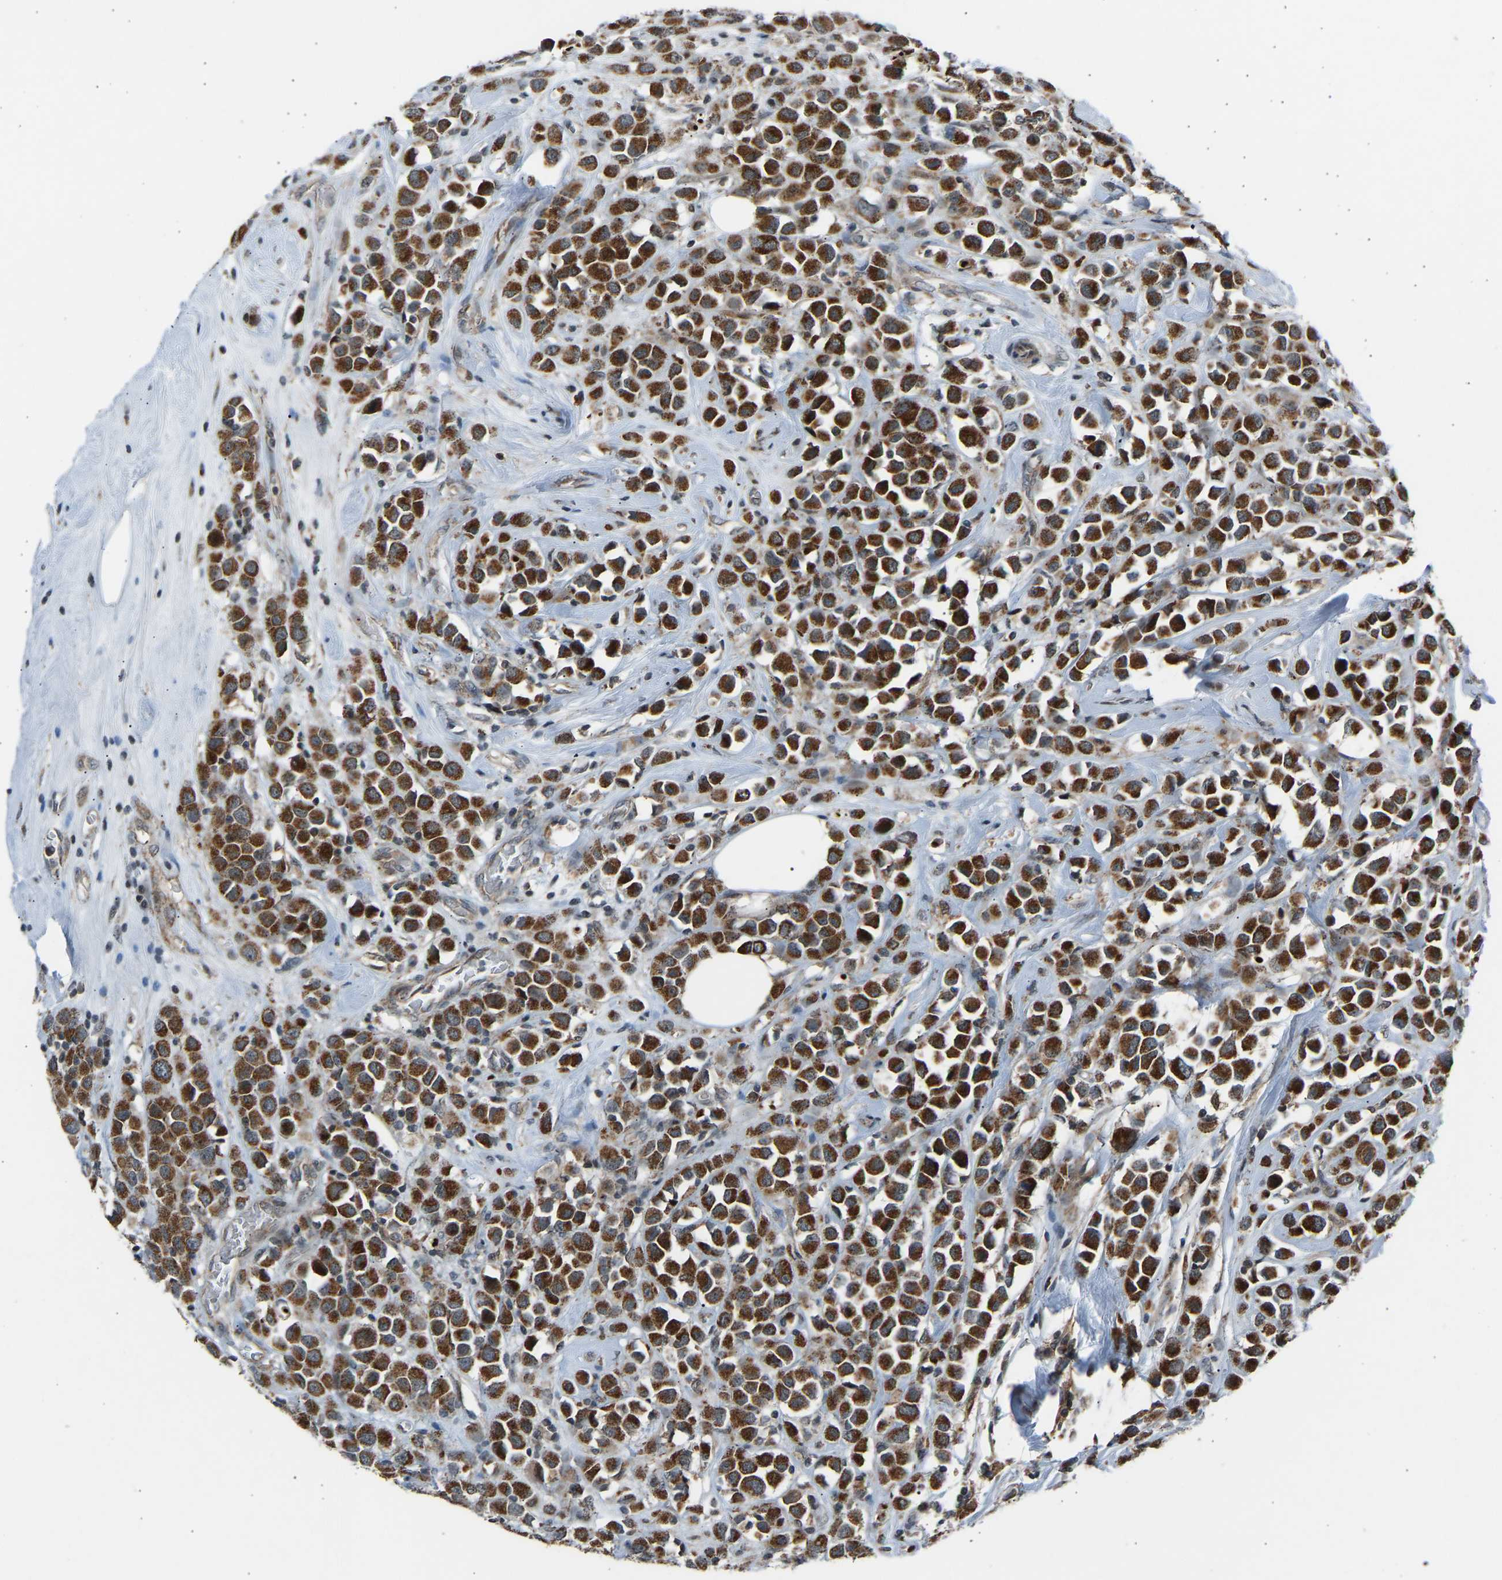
{"staining": {"intensity": "strong", "quantity": ">75%", "location": "cytoplasmic/membranous"}, "tissue": "breast cancer", "cell_type": "Tumor cells", "image_type": "cancer", "snomed": [{"axis": "morphology", "description": "Duct carcinoma"}, {"axis": "topography", "description": "Breast"}], "caption": "IHC image of neoplastic tissue: breast cancer (intraductal carcinoma) stained using immunohistochemistry (IHC) exhibits high levels of strong protein expression localized specifically in the cytoplasmic/membranous of tumor cells, appearing as a cytoplasmic/membranous brown color.", "gene": "SLIRP", "patient": {"sex": "female", "age": 61}}